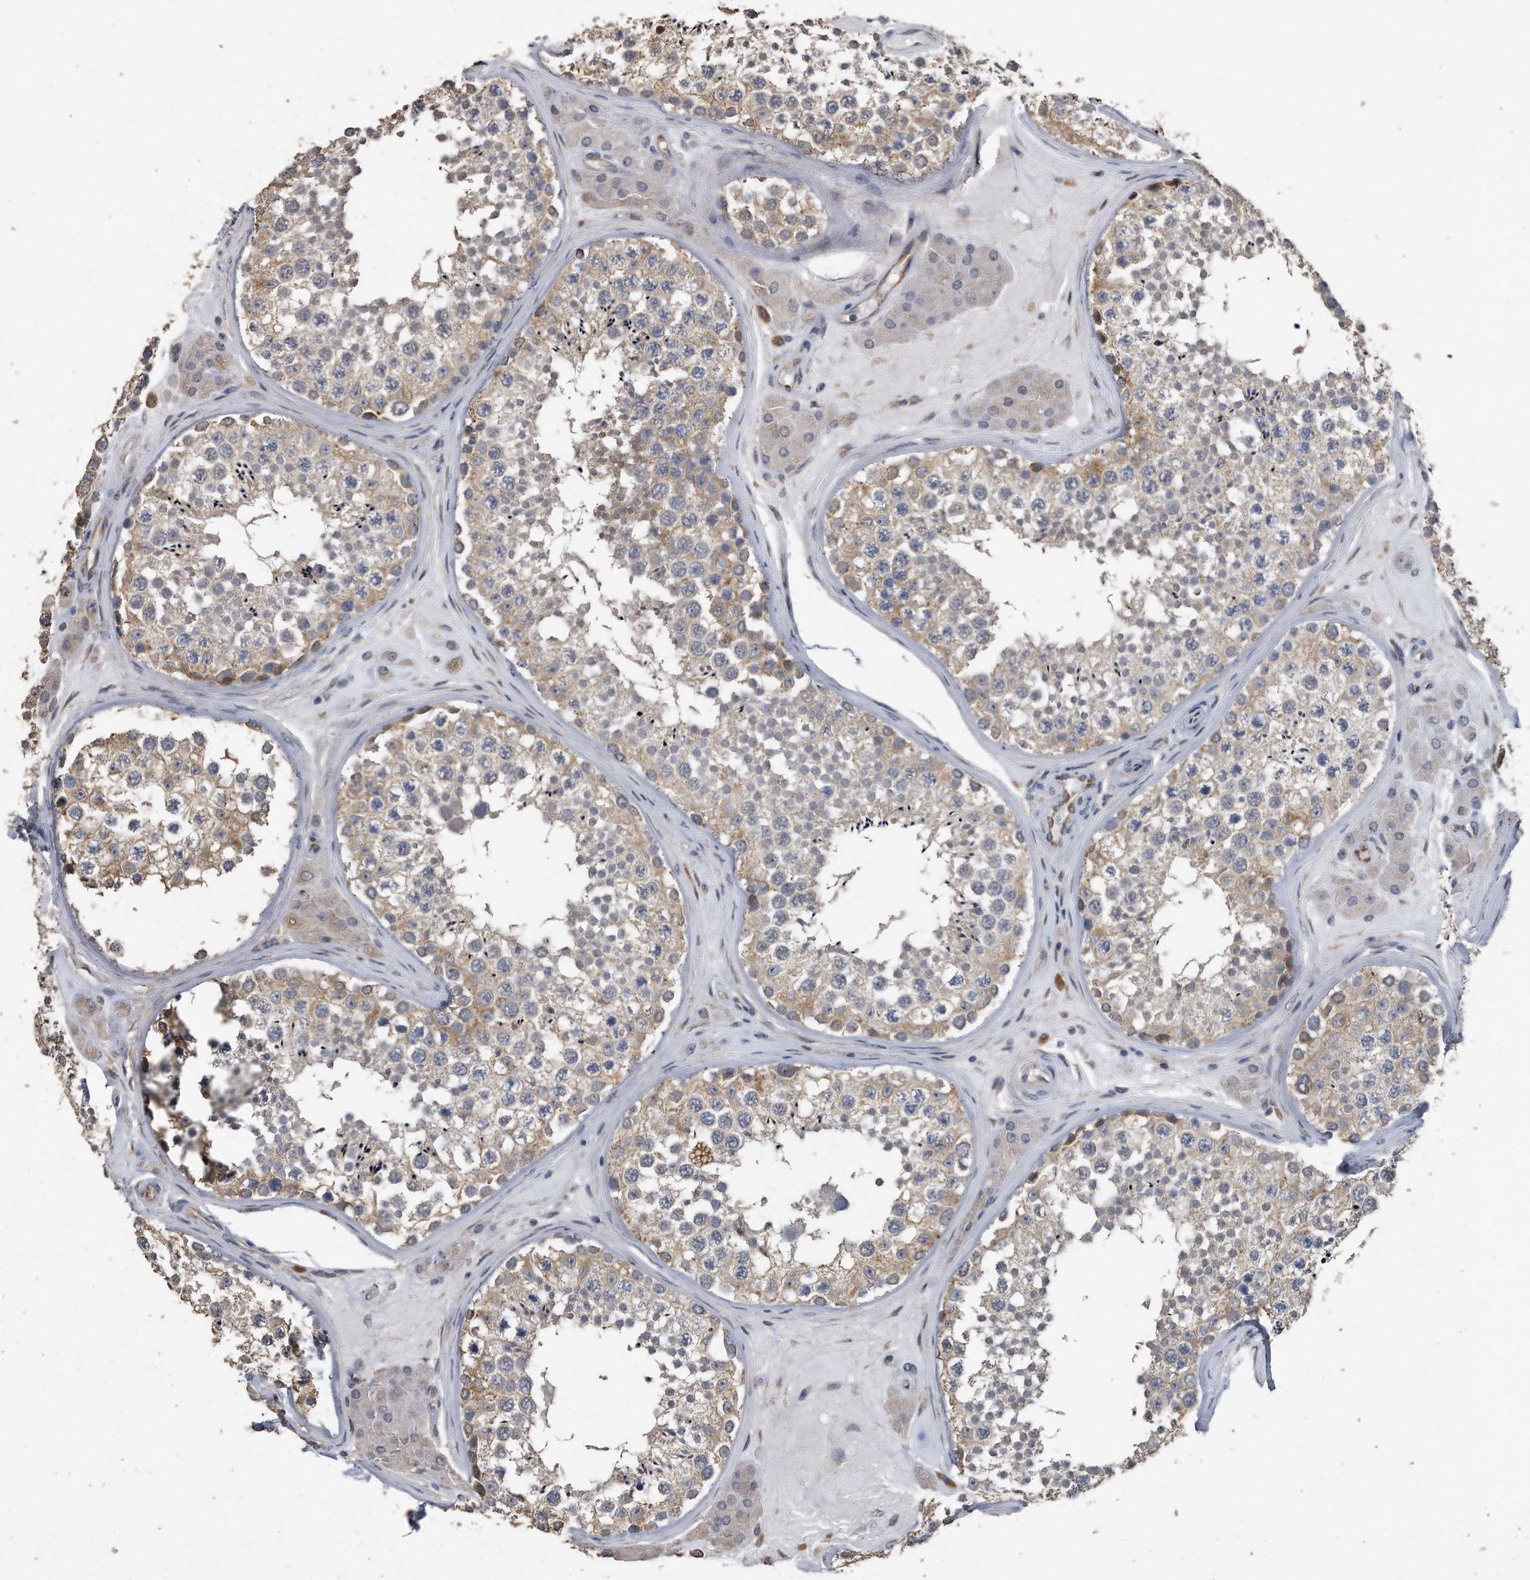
{"staining": {"intensity": "weak", "quantity": "25%-75%", "location": "cytoplasmic/membranous"}, "tissue": "testis", "cell_type": "Cells in seminiferous ducts", "image_type": "normal", "snomed": [{"axis": "morphology", "description": "Normal tissue, NOS"}, {"axis": "topography", "description": "Testis"}], "caption": "Immunohistochemistry histopathology image of benign testis: human testis stained using immunohistochemistry exhibits low levels of weak protein expression localized specifically in the cytoplasmic/membranous of cells in seminiferous ducts, appearing as a cytoplasmic/membranous brown color.", "gene": "PCLO", "patient": {"sex": "male", "age": 46}}